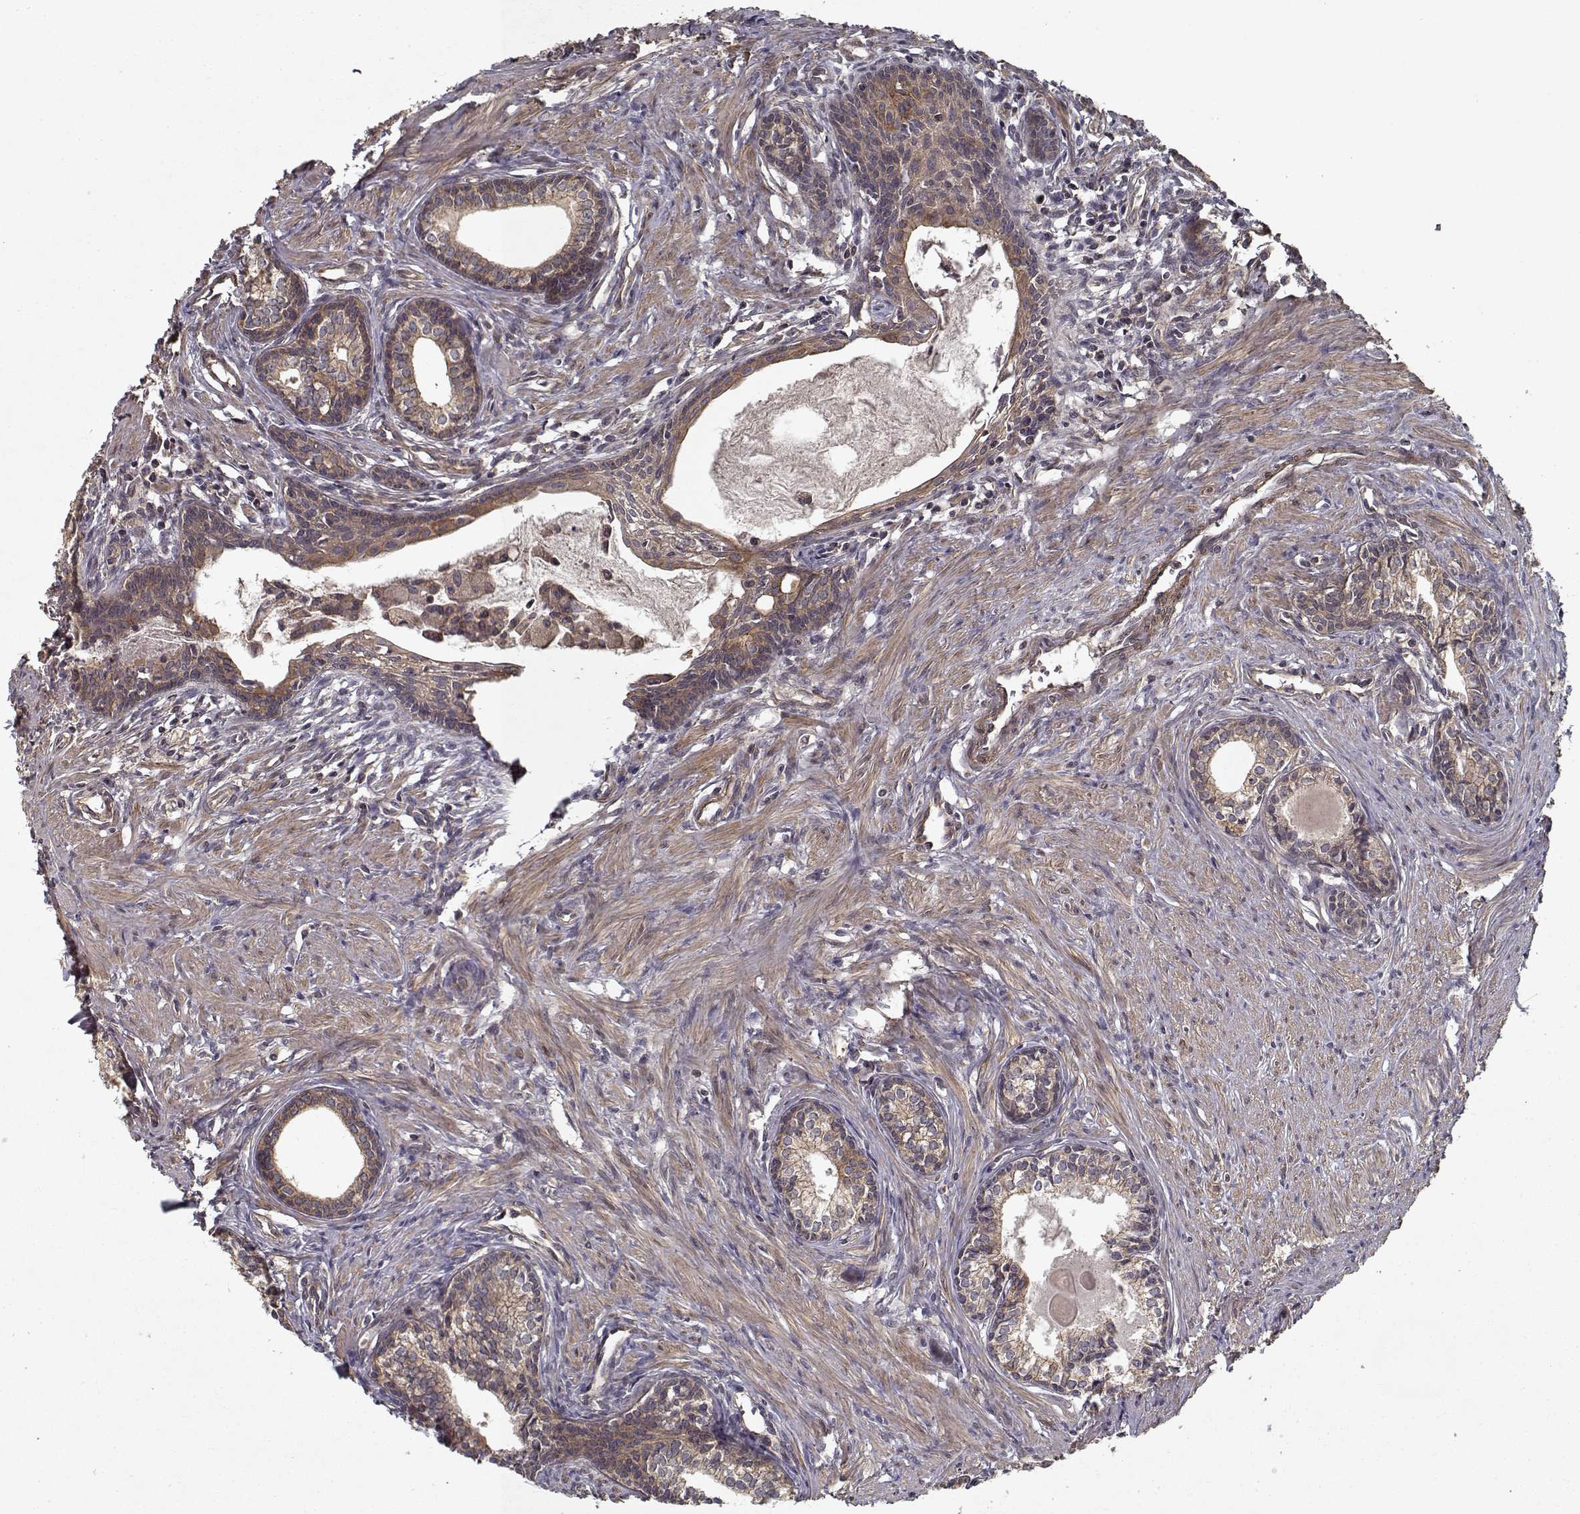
{"staining": {"intensity": "moderate", "quantity": "25%-75%", "location": "cytoplasmic/membranous"}, "tissue": "prostate", "cell_type": "Glandular cells", "image_type": "normal", "snomed": [{"axis": "morphology", "description": "Normal tissue, NOS"}, {"axis": "topography", "description": "Prostate"}], "caption": "Glandular cells show medium levels of moderate cytoplasmic/membranous expression in about 25%-75% of cells in unremarkable human prostate. The staining was performed using DAB to visualize the protein expression in brown, while the nuclei were stained in blue with hematoxylin (Magnification: 20x).", "gene": "PPP1R12A", "patient": {"sex": "male", "age": 60}}